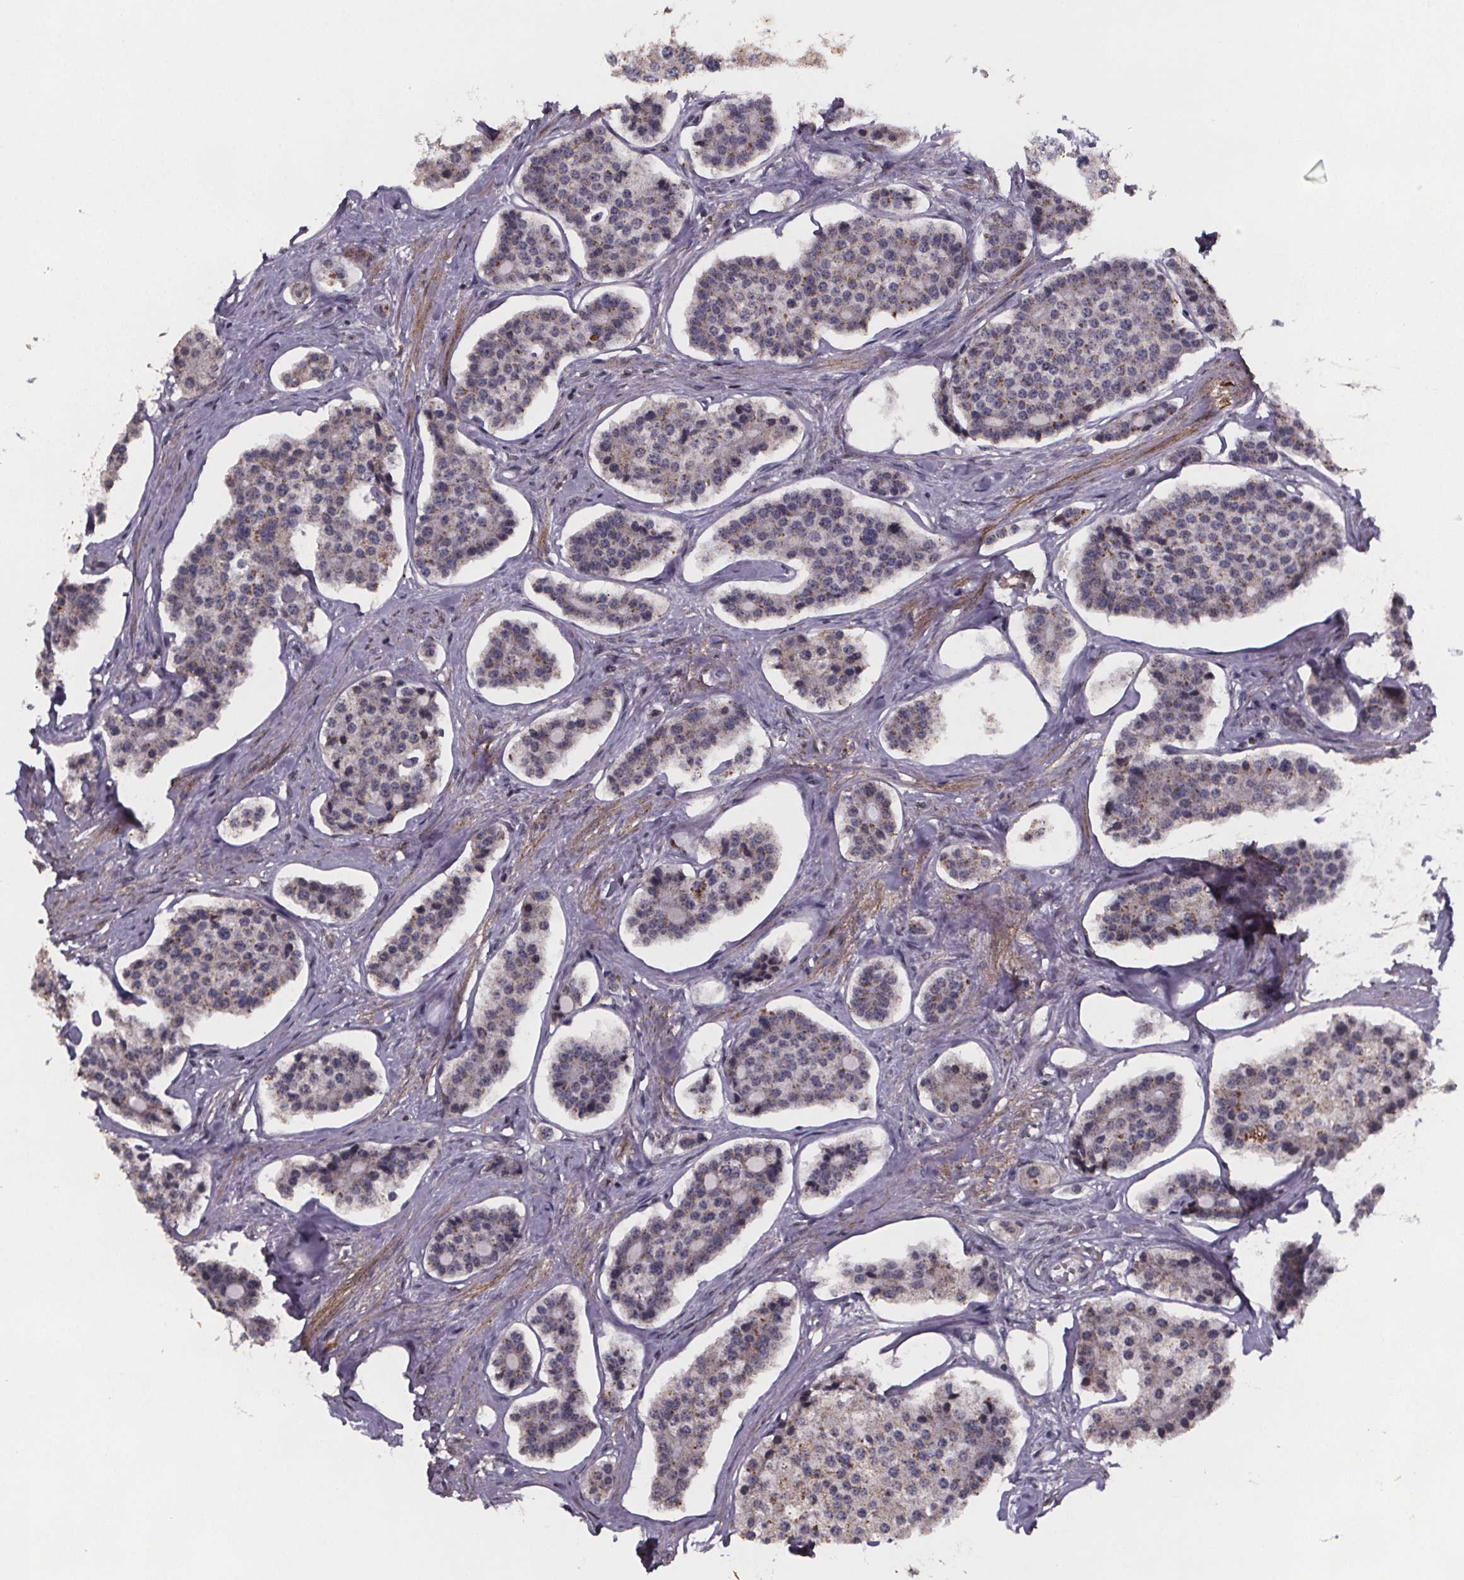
{"staining": {"intensity": "weak", "quantity": "<25%", "location": "cytoplasmic/membranous"}, "tissue": "carcinoid", "cell_type": "Tumor cells", "image_type": "cancer", "snomed": [{"axis": "morphology", "description": "Carcinoid, malignant, NOS"}, {"axis": "topography", "description": "Small intestine"}], "caption": "Immunohistochemical staining of malignant carcinoid shows no significant positivity in tumor cells.", "gene": "PALLD", "patient": {"sex": "female", "age": 65}}